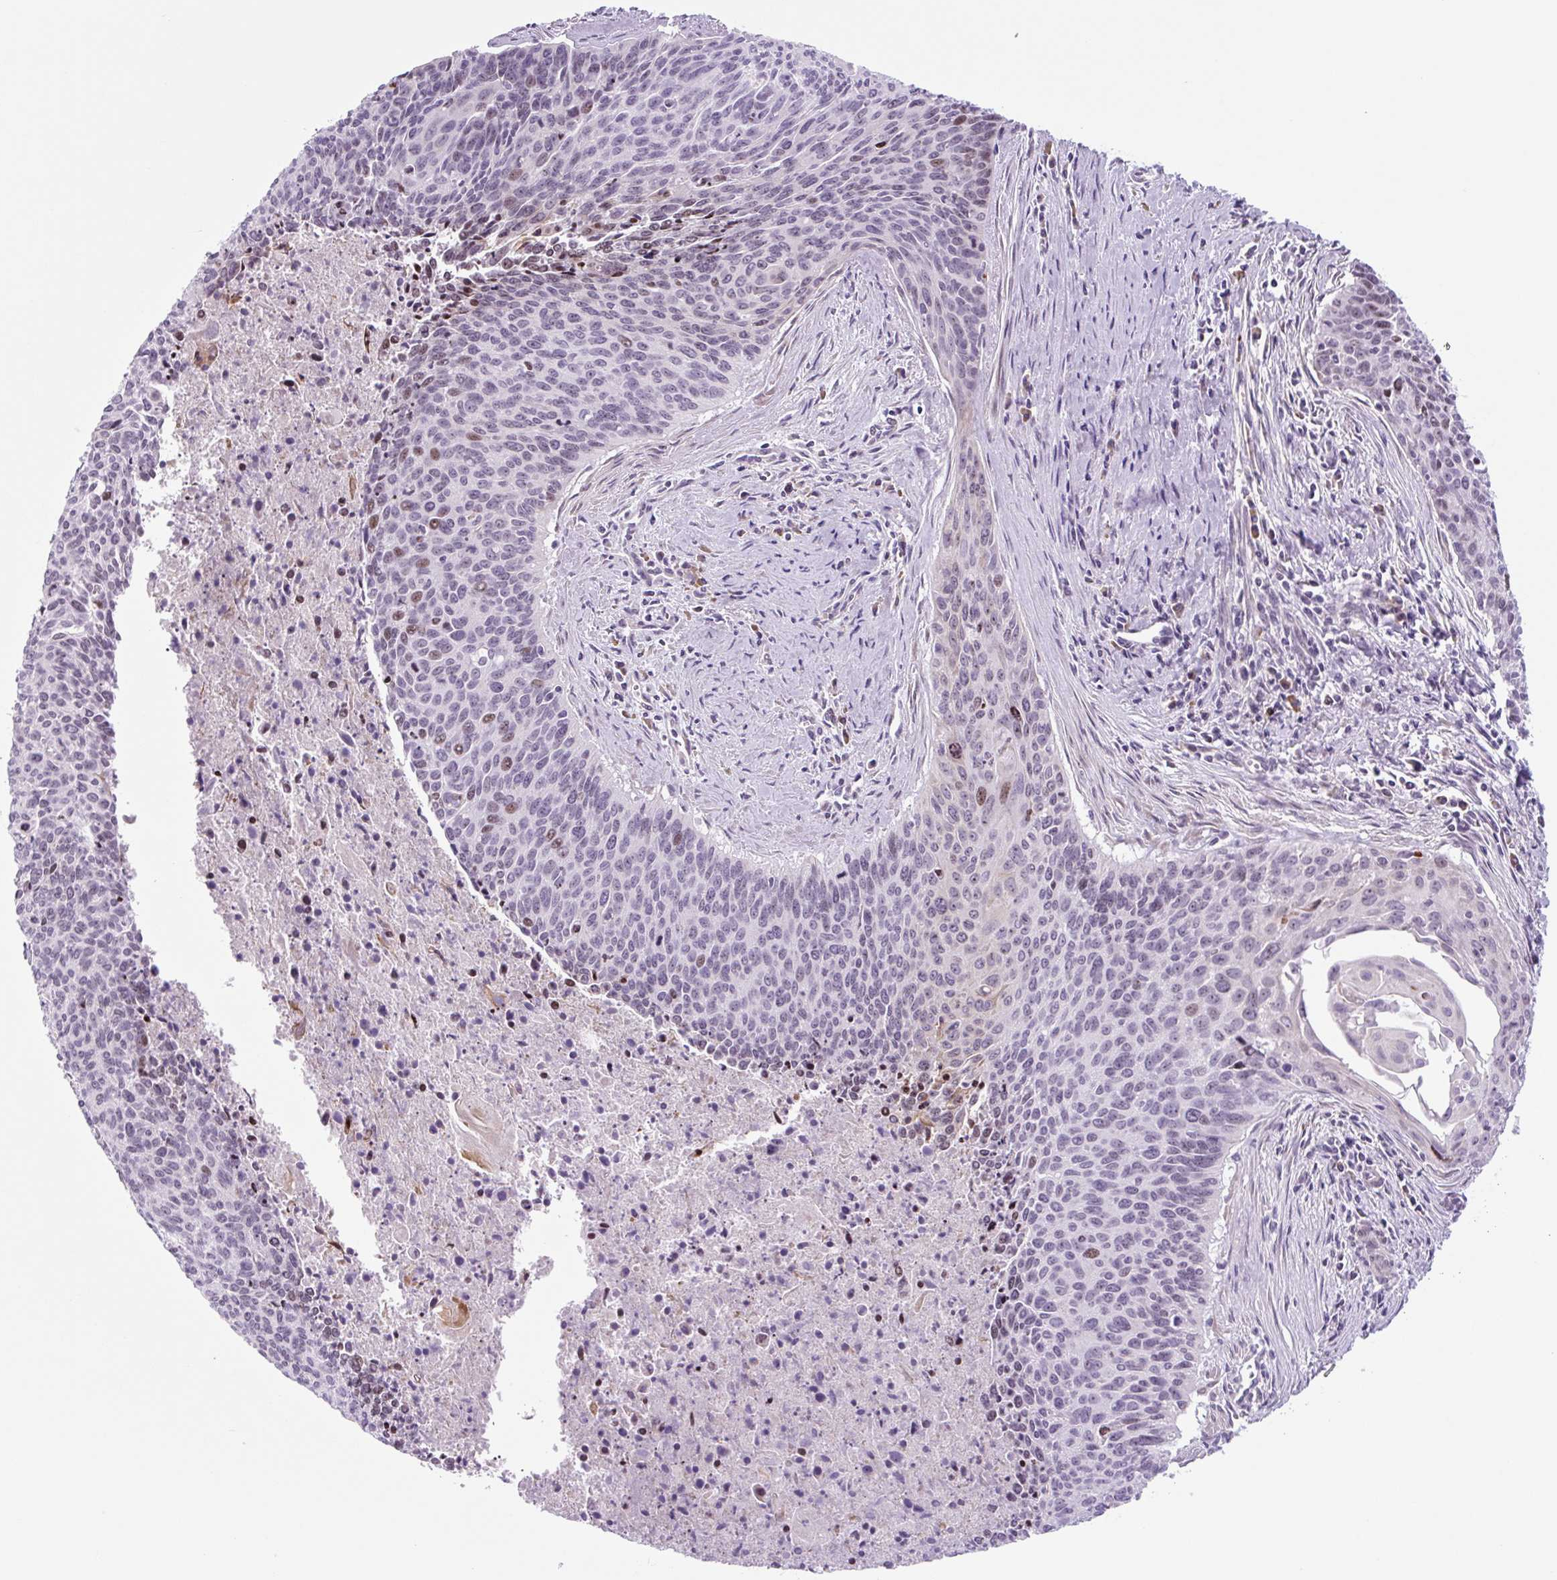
{"staining": {"intensity": "moderate", "quantity": "<25%", "location": "nuclear"}, "tissue": "cervical cancer", "cell_type": "Tumor cells", "image_type": "cancer", "snomed": [{"axis": "morphology", "description": "Squamous cell carcinoma, NOS"}, {"axis": "topography", "description": "Cervix"}], "caption": "About <25% of tumor cells in squamous cell carcinoma (cervical) display moderate nuclear protein expression as visualized by brown immunohistochemical staining.", "gene": "RRS1", "patient": {"sex": "female", "age": 55}}